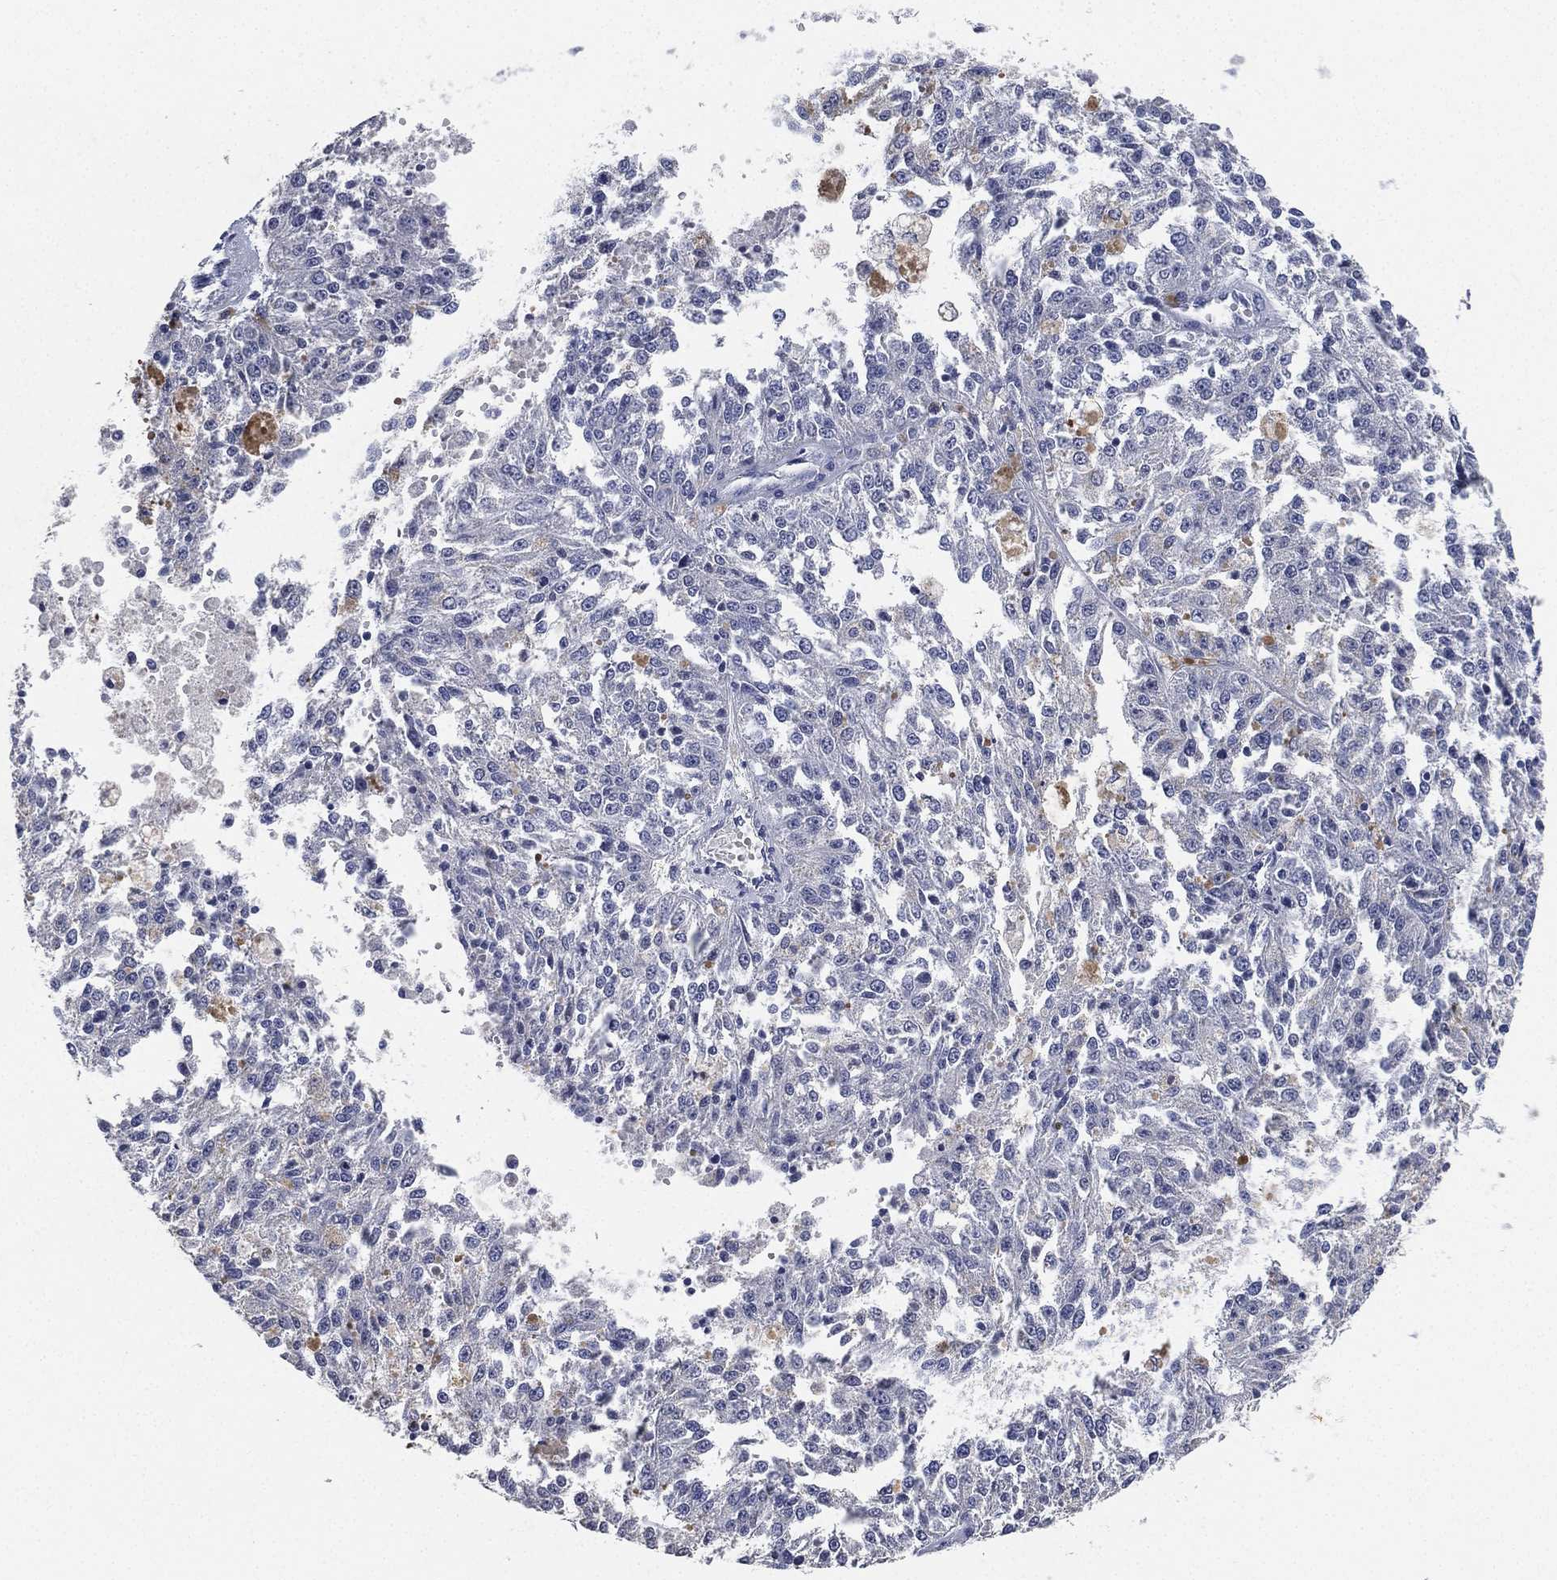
{"staining": {"intensity": "negative", "quantity": "none", "location": "none"}, "tissue": "melanoma", "cell_type": "Tumor cells", "image_type": "cancer", "snomed": [{"axis": "morphology", "description": "Malignant melanoma, Metastatic site"}, {"axis": "topography", "description": "Lymph node"}], "caption": "Tumor cells are negative for protein expression in human malignant melanoma (metastatic site).", "gene": "IYD", "patient": {"sex": "female", "age": 64}}